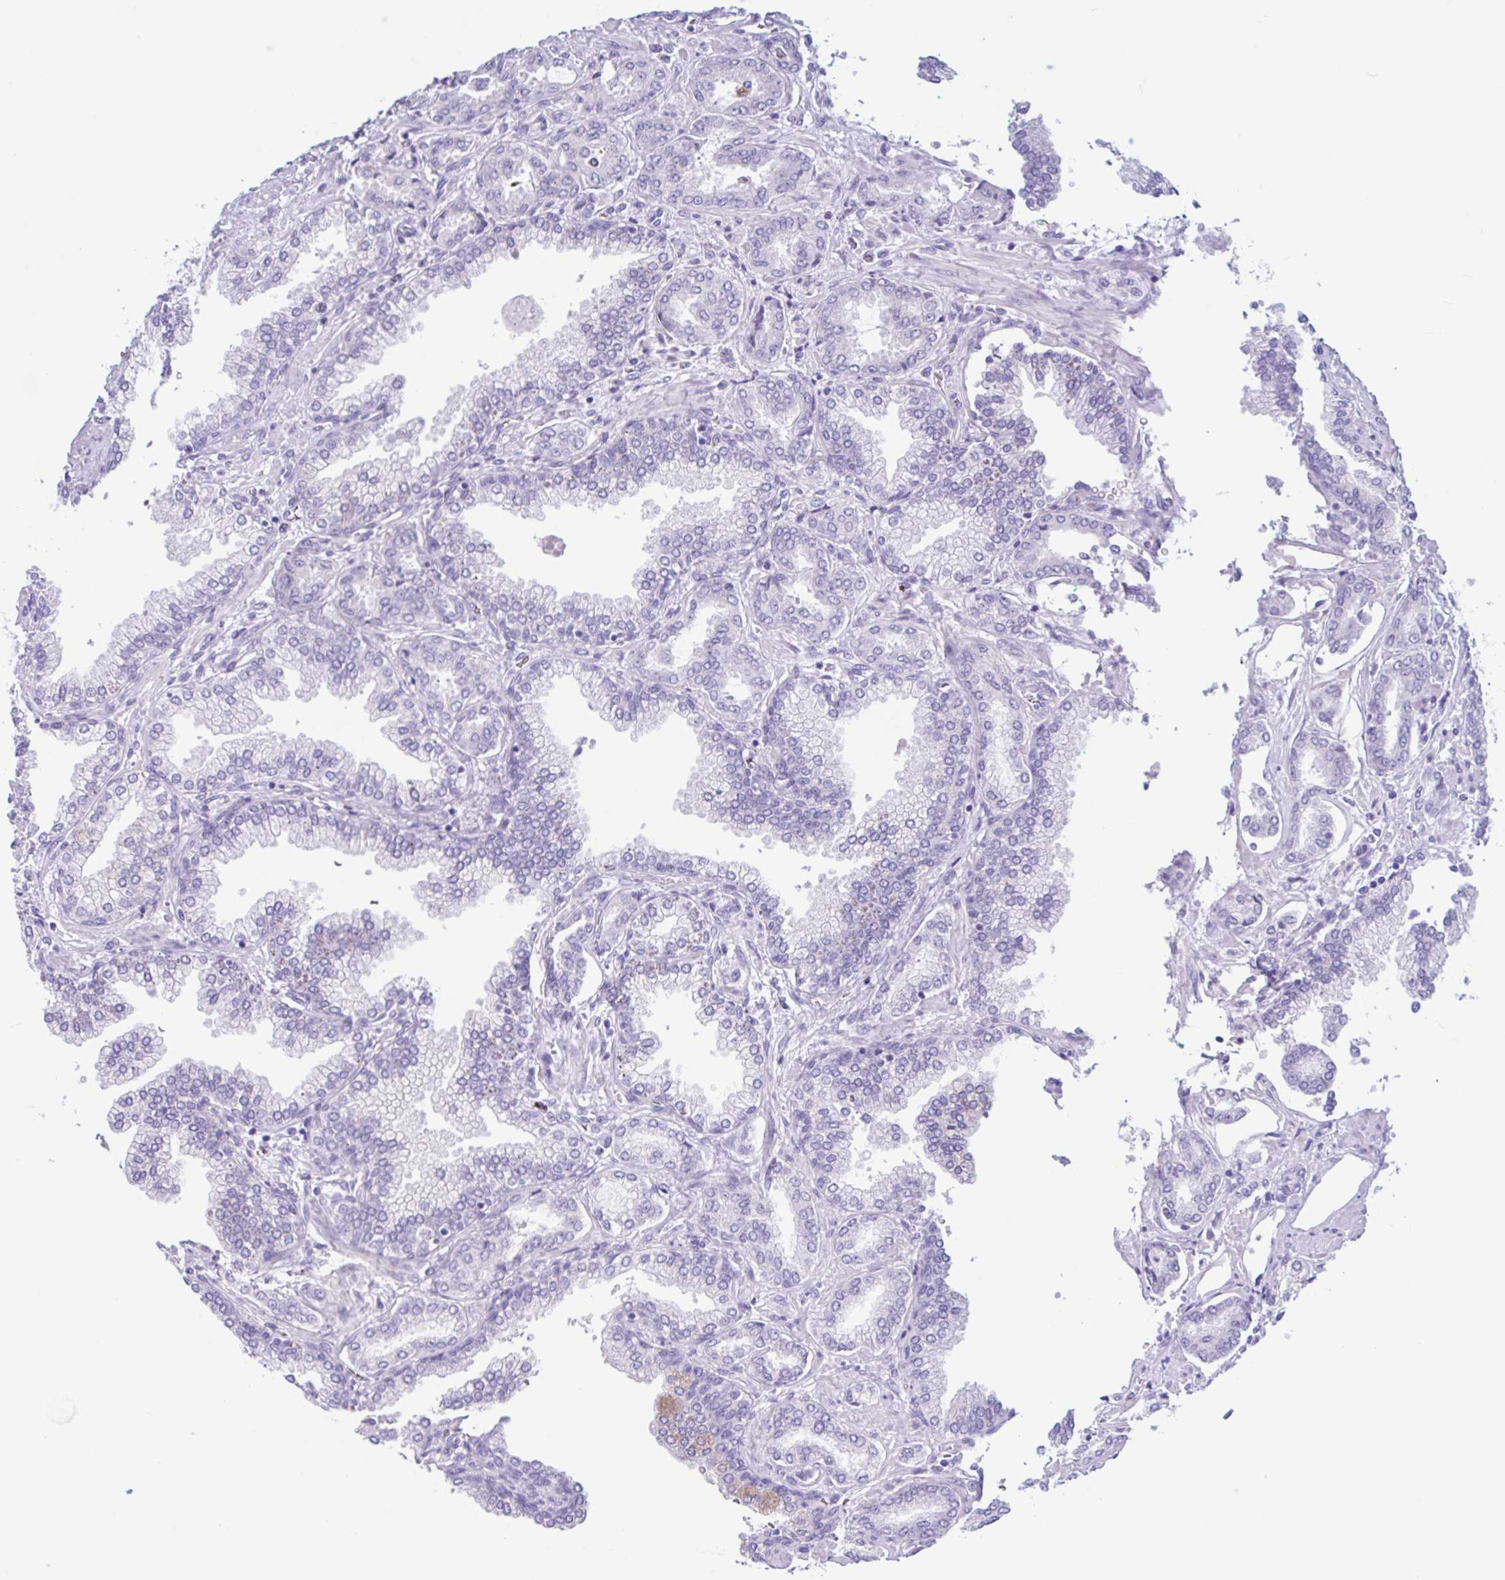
{"staining": {"intensity": "negative", "quantity": "none", "location": "none"}, "tissue": "prostate cancer", "cell_type": "Tumor cells", "image_type": "cancer", "snomed": [{"axis": "morphology", "description": "Adenocarcinoma, High grade"}, {"axis": "topography", "description": "Prostate"}], "caption": "Tumor cells show no significant staining in prostate high-grade adenocarcinoma.", "gene": "OR4N4", "patient": {"sex": "male", "age": 72}}